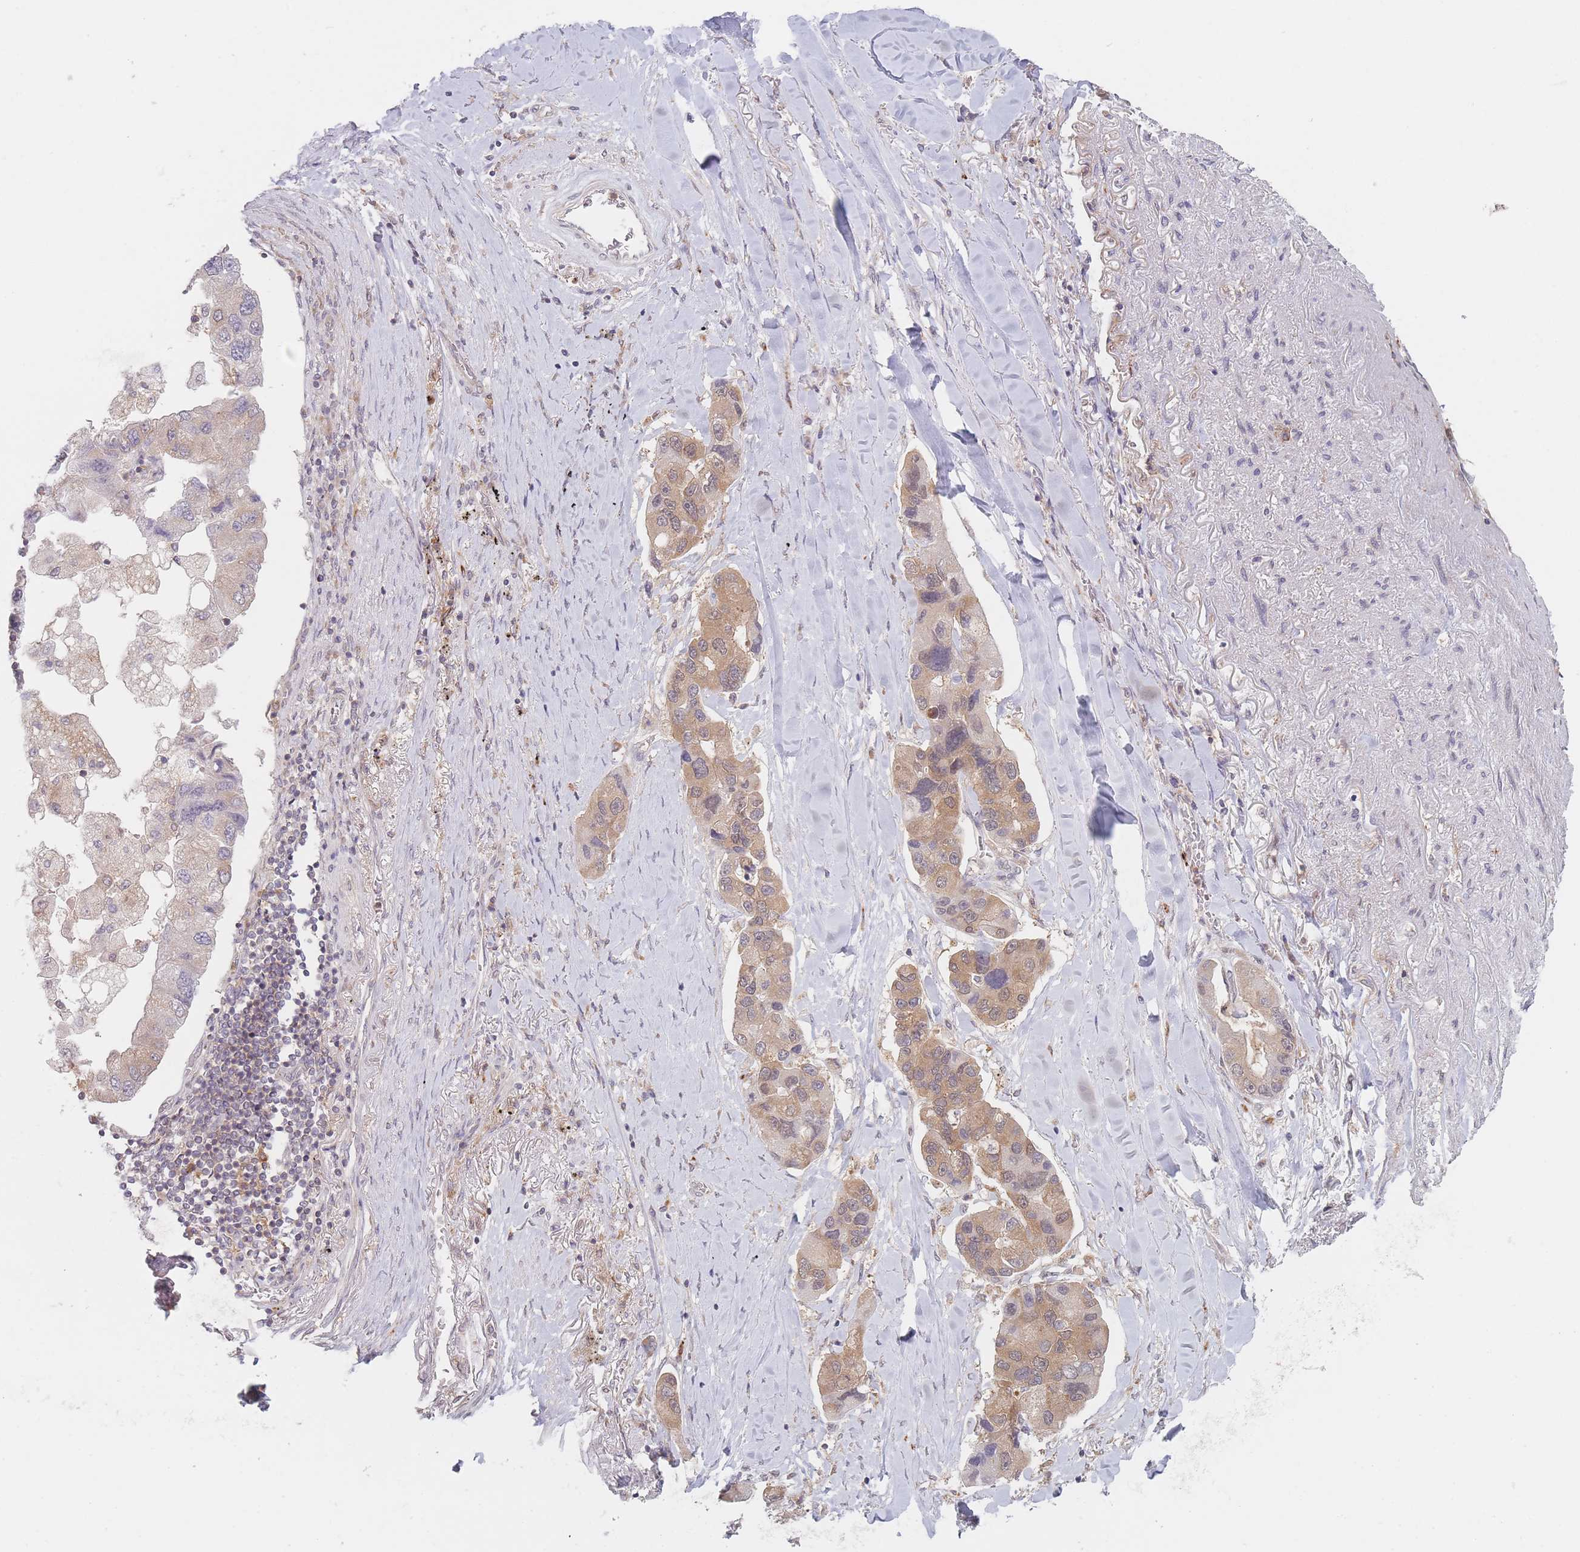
{"staining": {"intensity": "moderate", "quantity": "25%-75%", "location": "cytoplasmic/membranous,nuclear"}, "tissue": "lung cancer", "cell_type": "Tumor cells", "image_type": "cancer", "snomed": [{"axis": "morphology", "description": "Adenocarcinoma, NOS"}, {"axis": "topography", "description": "Lung"}], "caption": "Protein expression analysis of human lung cancer reveals moderate cytoplasmic/membranous and nuclear expression in approximately 25%-75% of tumor cells.", "gene": "PPM1A", "patient": {"sex": "female", "age": 54}}